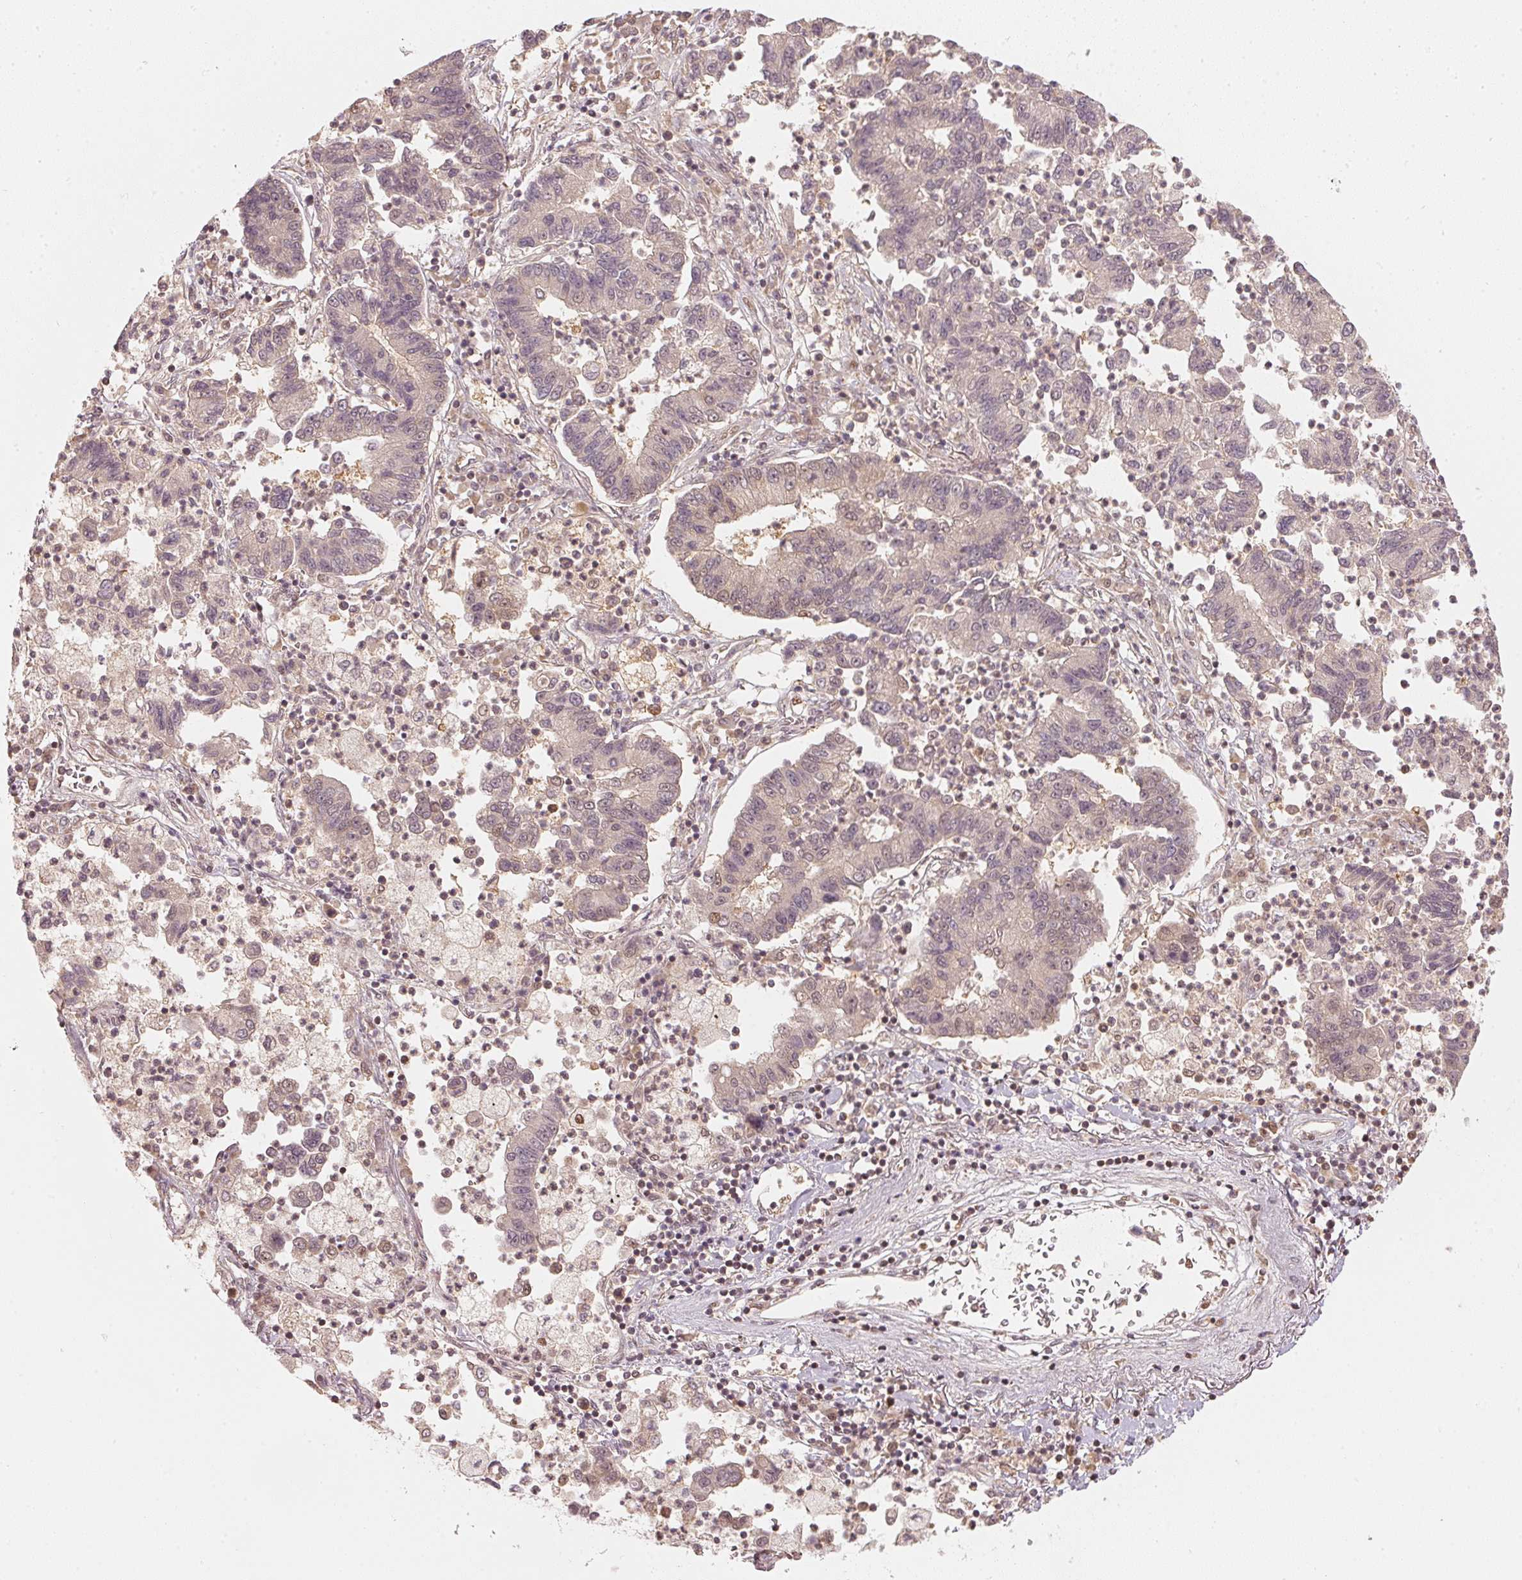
{"staining": {"intensity": "weak", "quantity": "<25%", "location": "nuclear"}, "tissue": "lung cancer", "cell_type": "Tumor cells", "image_type": "cancer", "snomed": [{"axis": "morphology", "description": "Adenocarcinoma, NOS"}, {"axis": "topography", "description": "Lung"}], "caption": "This image is of lung cancer (adenocarcinoma) stained with immunohistochemistry (IHC) to label a protein in brown with the nuclei are counter-stained blue. There is no expression in tumor cells.", "gene": "UBE2L3", "patient": {"sex": "female", "age": 57}}